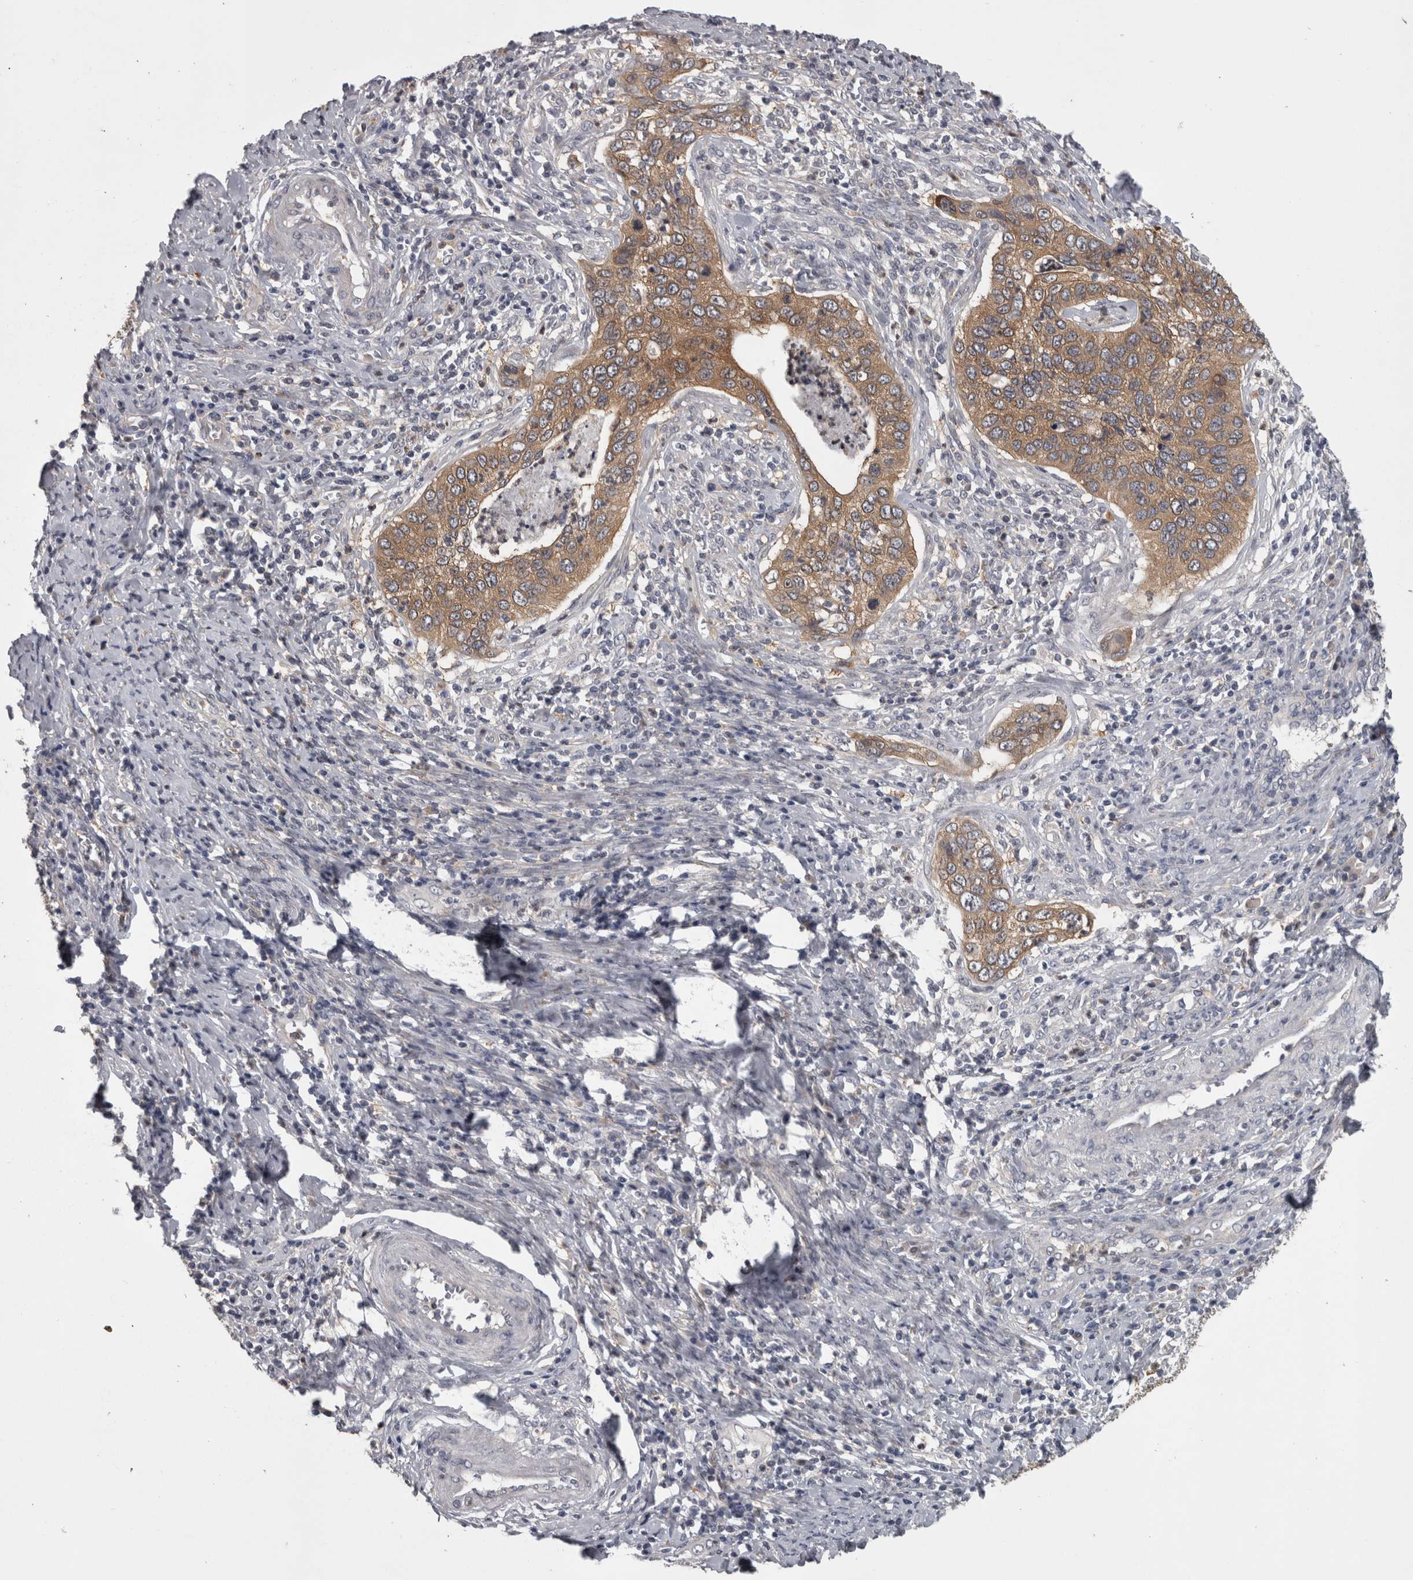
{"staining": {"intensity": "moderate", "quantity": ">75%", "location": "cytoplasmic/membranous"}, "tissue": "cervical cancer", "cell_type": "Tumor cells", "image_type": "cancer", "snomed": [{"axis": "morphology", "description": "Squamous cell carcinoma, NOS"}, {"axis": "topography", "description": "Cervix"}], "caption": "Moderate cytoplasmic/membranous expression is identified in approximately >75% of tumor cells in cervical cancer.", "gene": "PRKCI", "patient": {"sex": "female", "age": 53}}